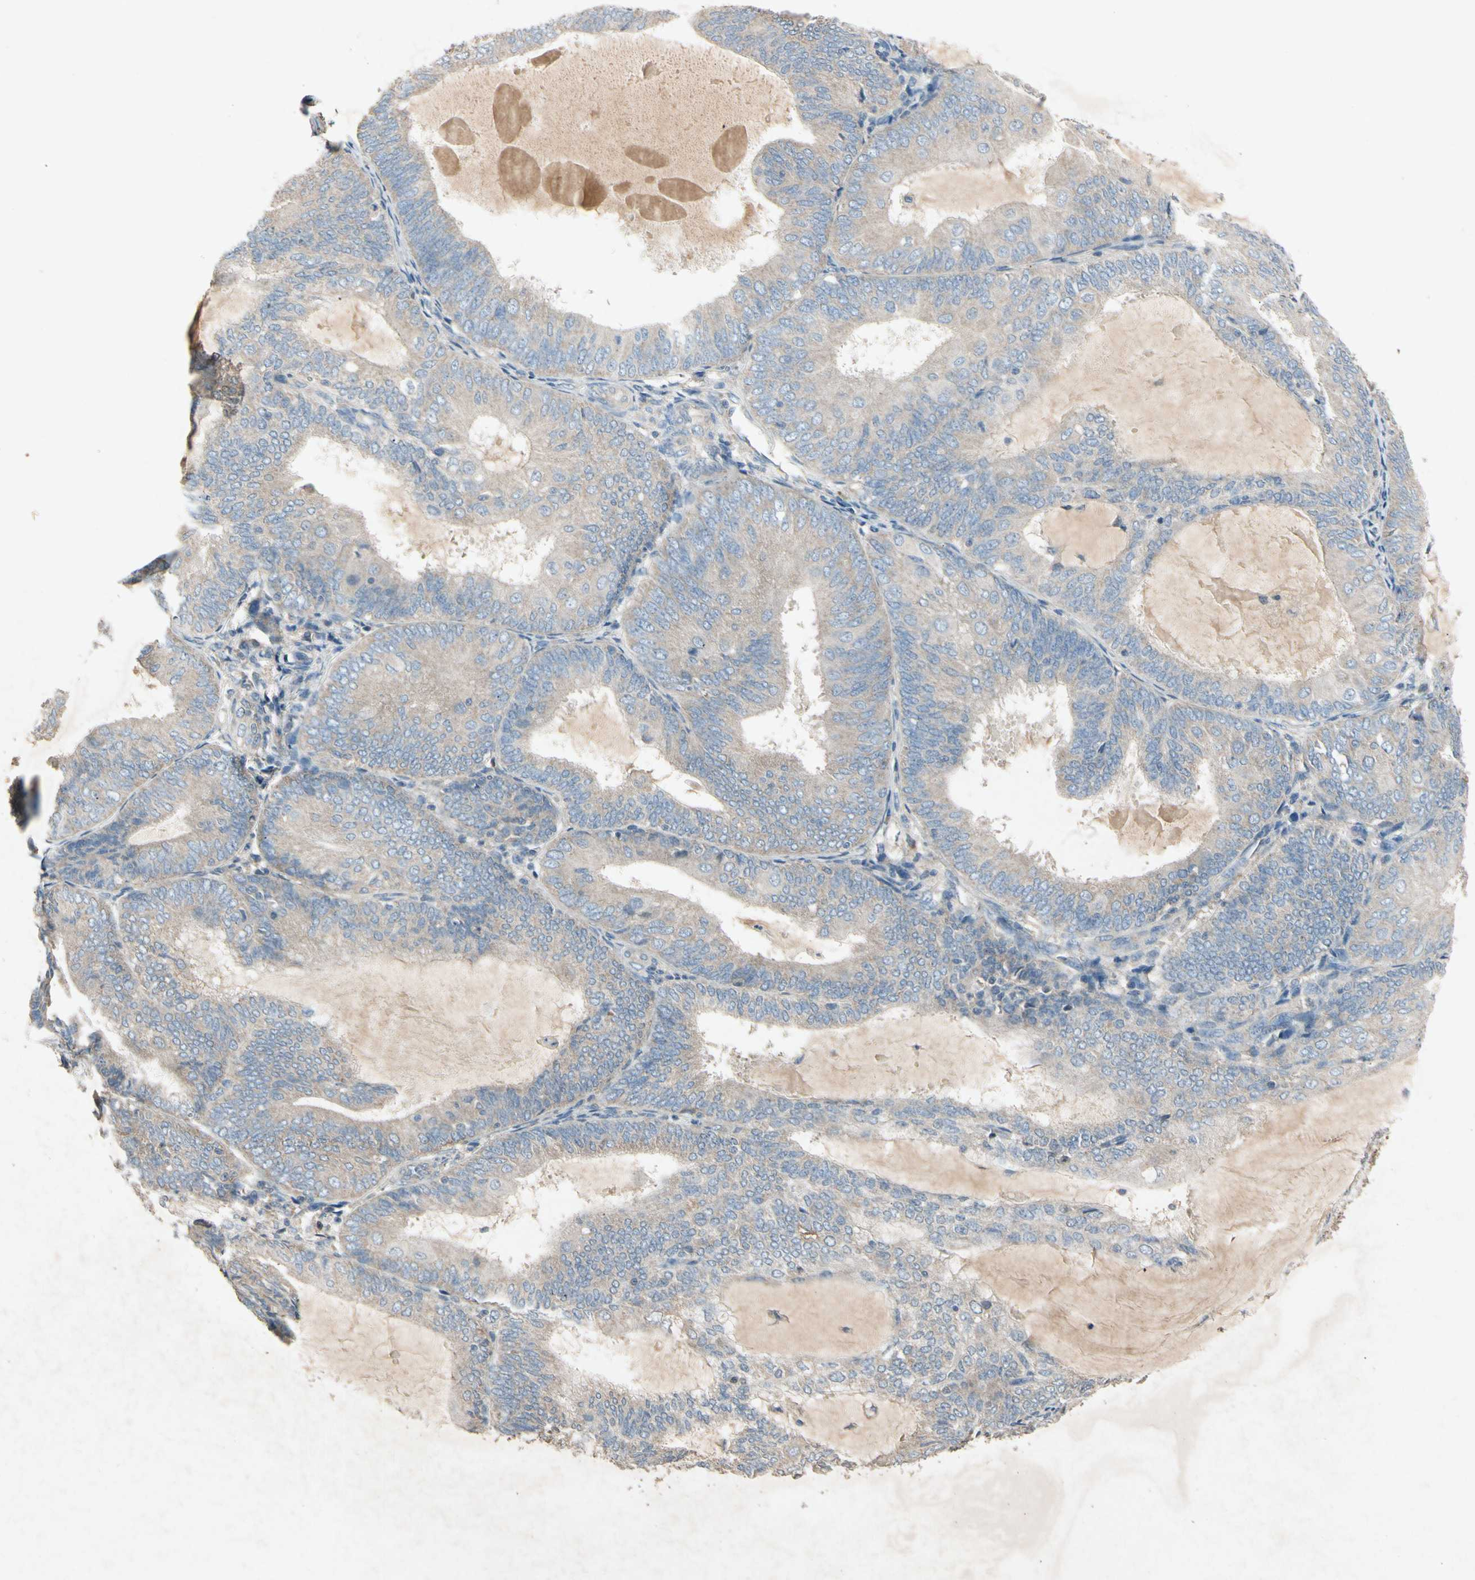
{"staining": {"intensity": "weak", "quantity": ">75%", "location": "cytoplasmic/membranous"}, "tissue": "endometrial cancer", "cell_type": "Tumor cells", "image_type": "cancer", "snomed": [{"axis": "morphology", "description": "Adenocarcinoma, NOS"}, {"axis": "topography", "description": "Endometrium"}], "caption": "Immunohistochemistry micrograph of endometrial cancer stained for a protein (brown), which reveals low levels of weak cytoplasmic/membranous positivity in about >75% of tumor cells.", "gene": "GPLD1", "patient": {"sex": "female", "age": 81}}